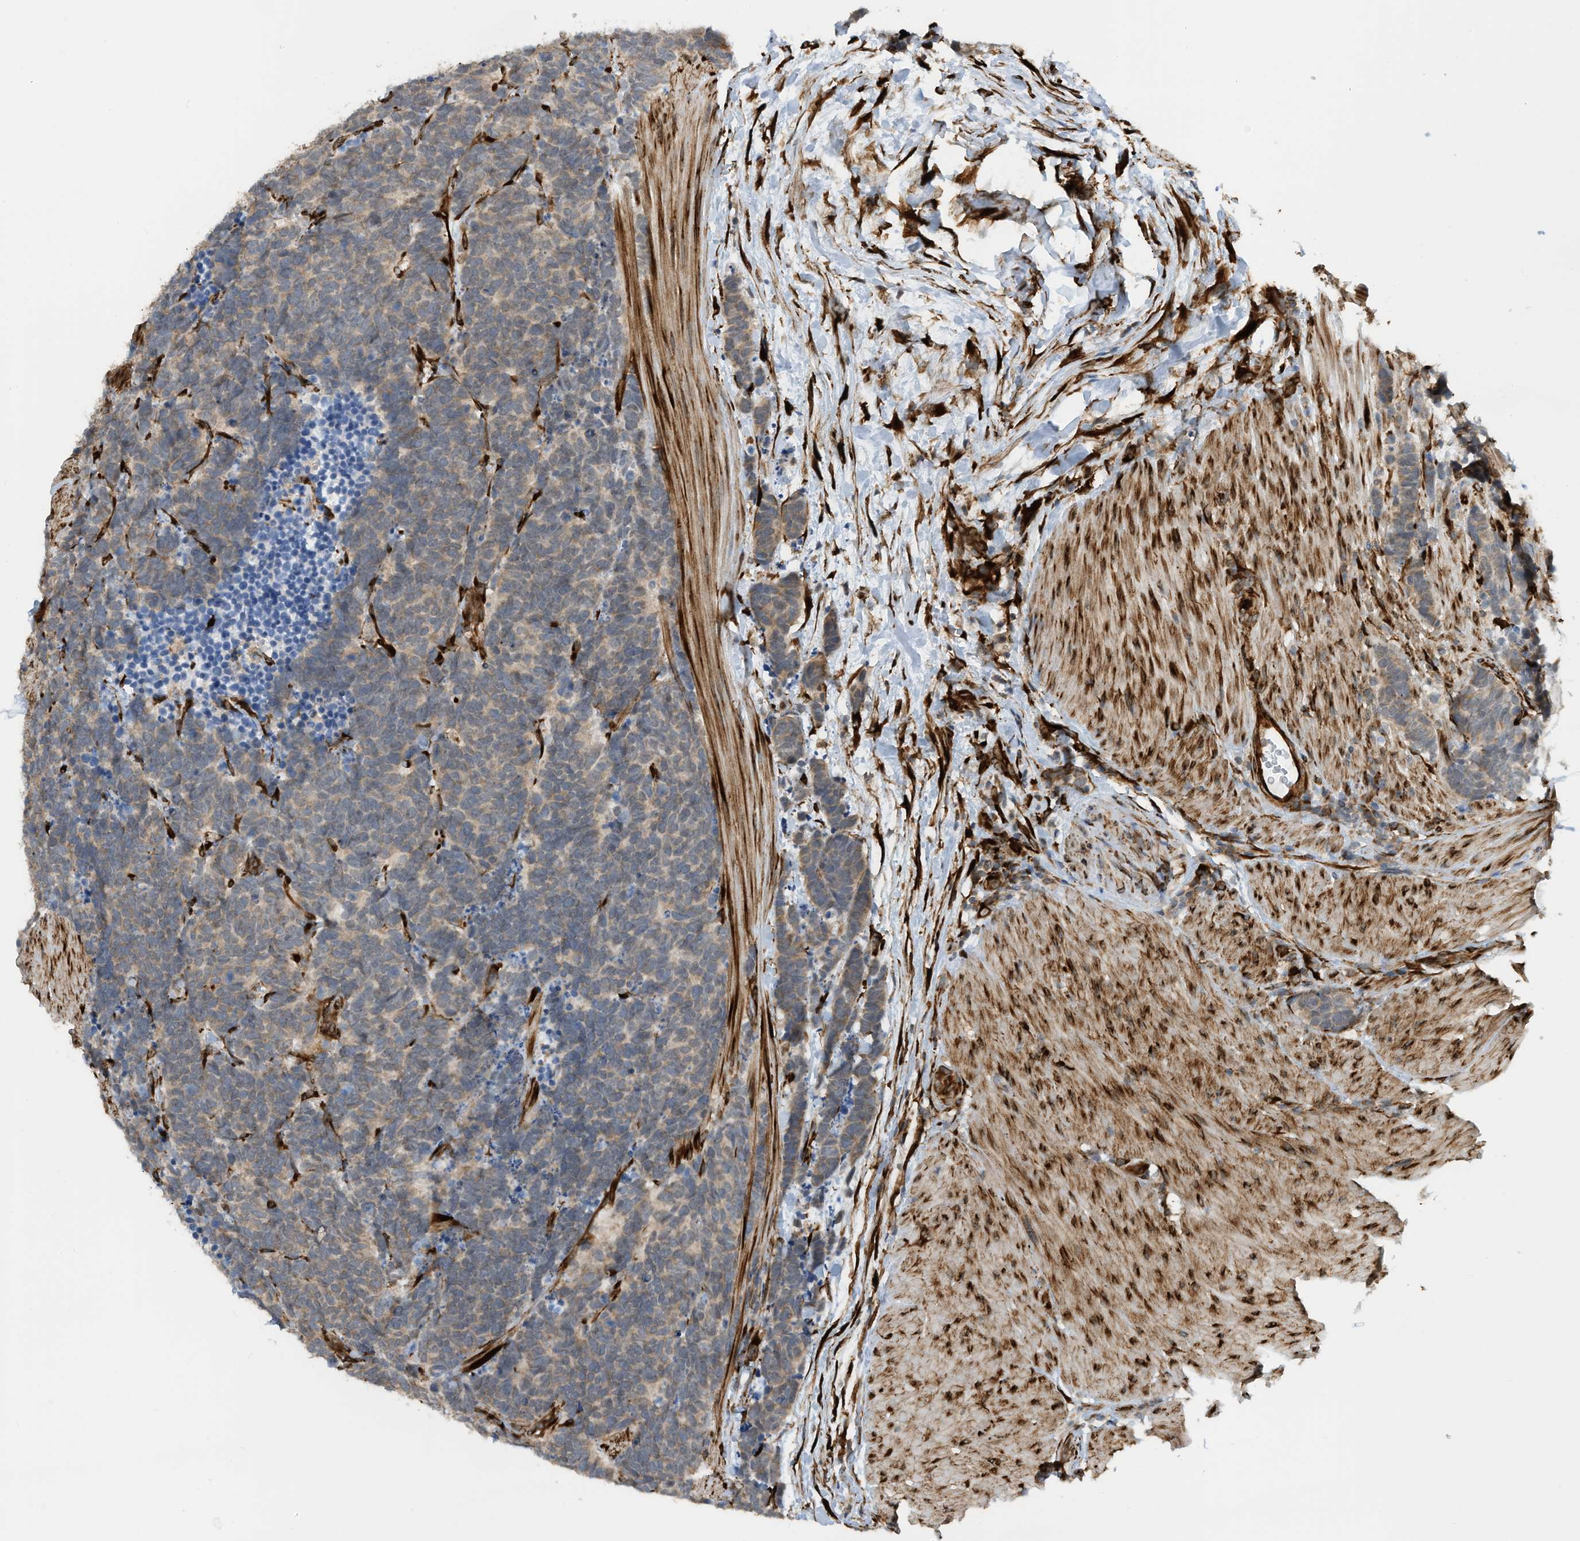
{"staining": {"intensity": "weak", "quantity": "<25%", "location": "cytoplasmic/membranous"}, "tissue": "carcinoid", "cell_type": "Tumor cells", "image_type": "cancer", "snomed": [{"axis": "morphology", "description": "Carcinoma, NOS"}, {"axis": "morphology", "description": "Carcinoid, malignant, NOS"}, {"axis": "topography", "description": "Urinary bladder"}], "caption": "High power microscopy micrograph of an immunohistochemistry (IHC) histopathology image of carcinoid (malignant), revealing no significant expression in tumor cells.", "gene": "ZBTB45", "patient": {"sex": "male", "age": 57}}